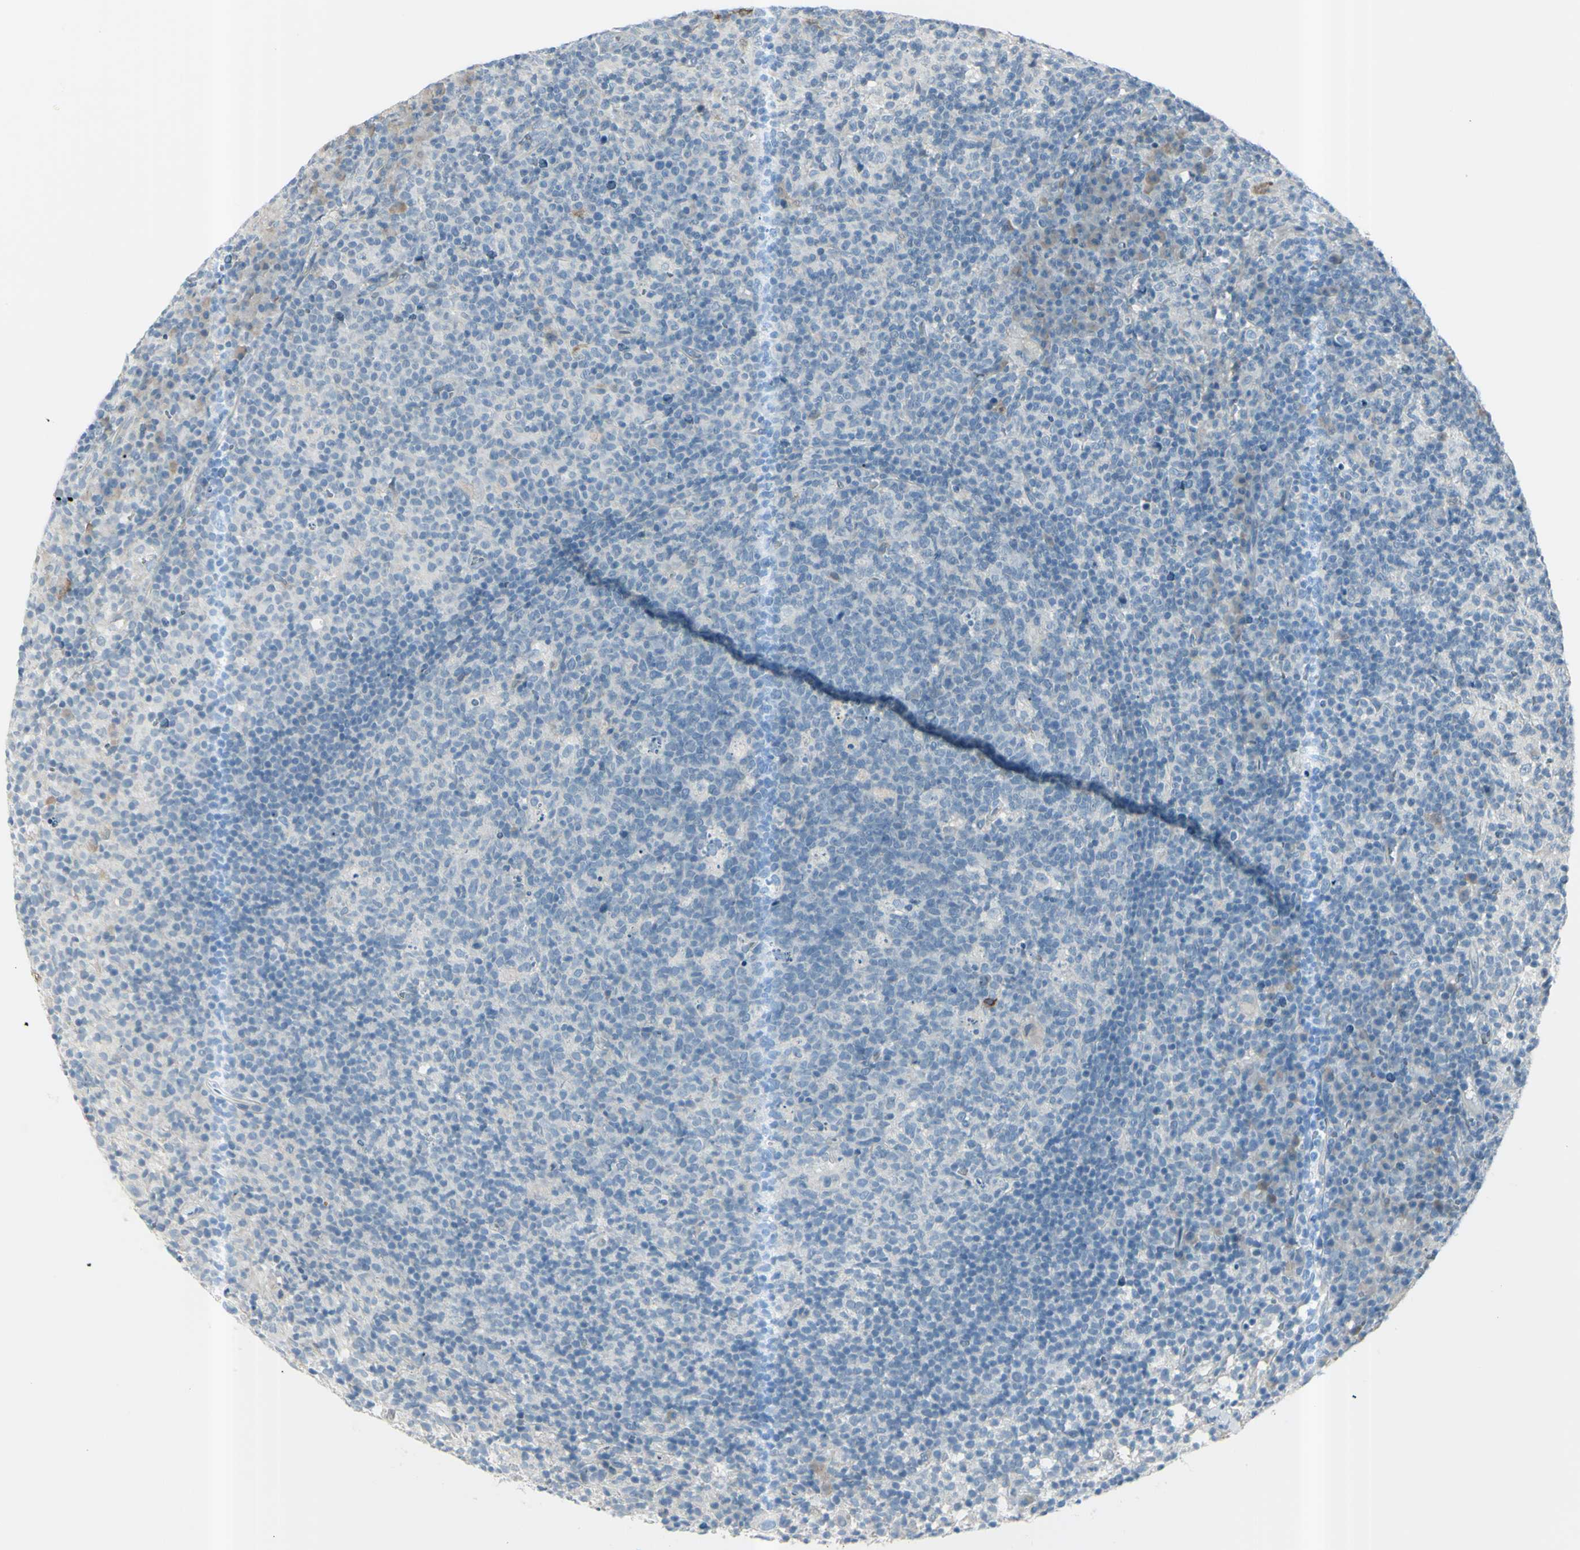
{"staining": {"intensity": "negative", "quantity": "none", "location": "none"}, "tissue": "lymph node", "cell_type": "Germinal center cells", "image_type": "normal", "snomed": [{"axis": "morphology", "description": "Normal tissue, NOS"}, {"axis": "morphology", "description": "Inflammation, NOS"}, {"axis": "topography", "description": "Lymph node"}], "caption": "Micrograph shows no significant protein staining in germinal center cells of normal lymph node. (DAB immunohistochemistry visualized using brightfield microscopy, high magnification).", "gene": "GPR34", "patient": {"sex": "male", "age": 55}}